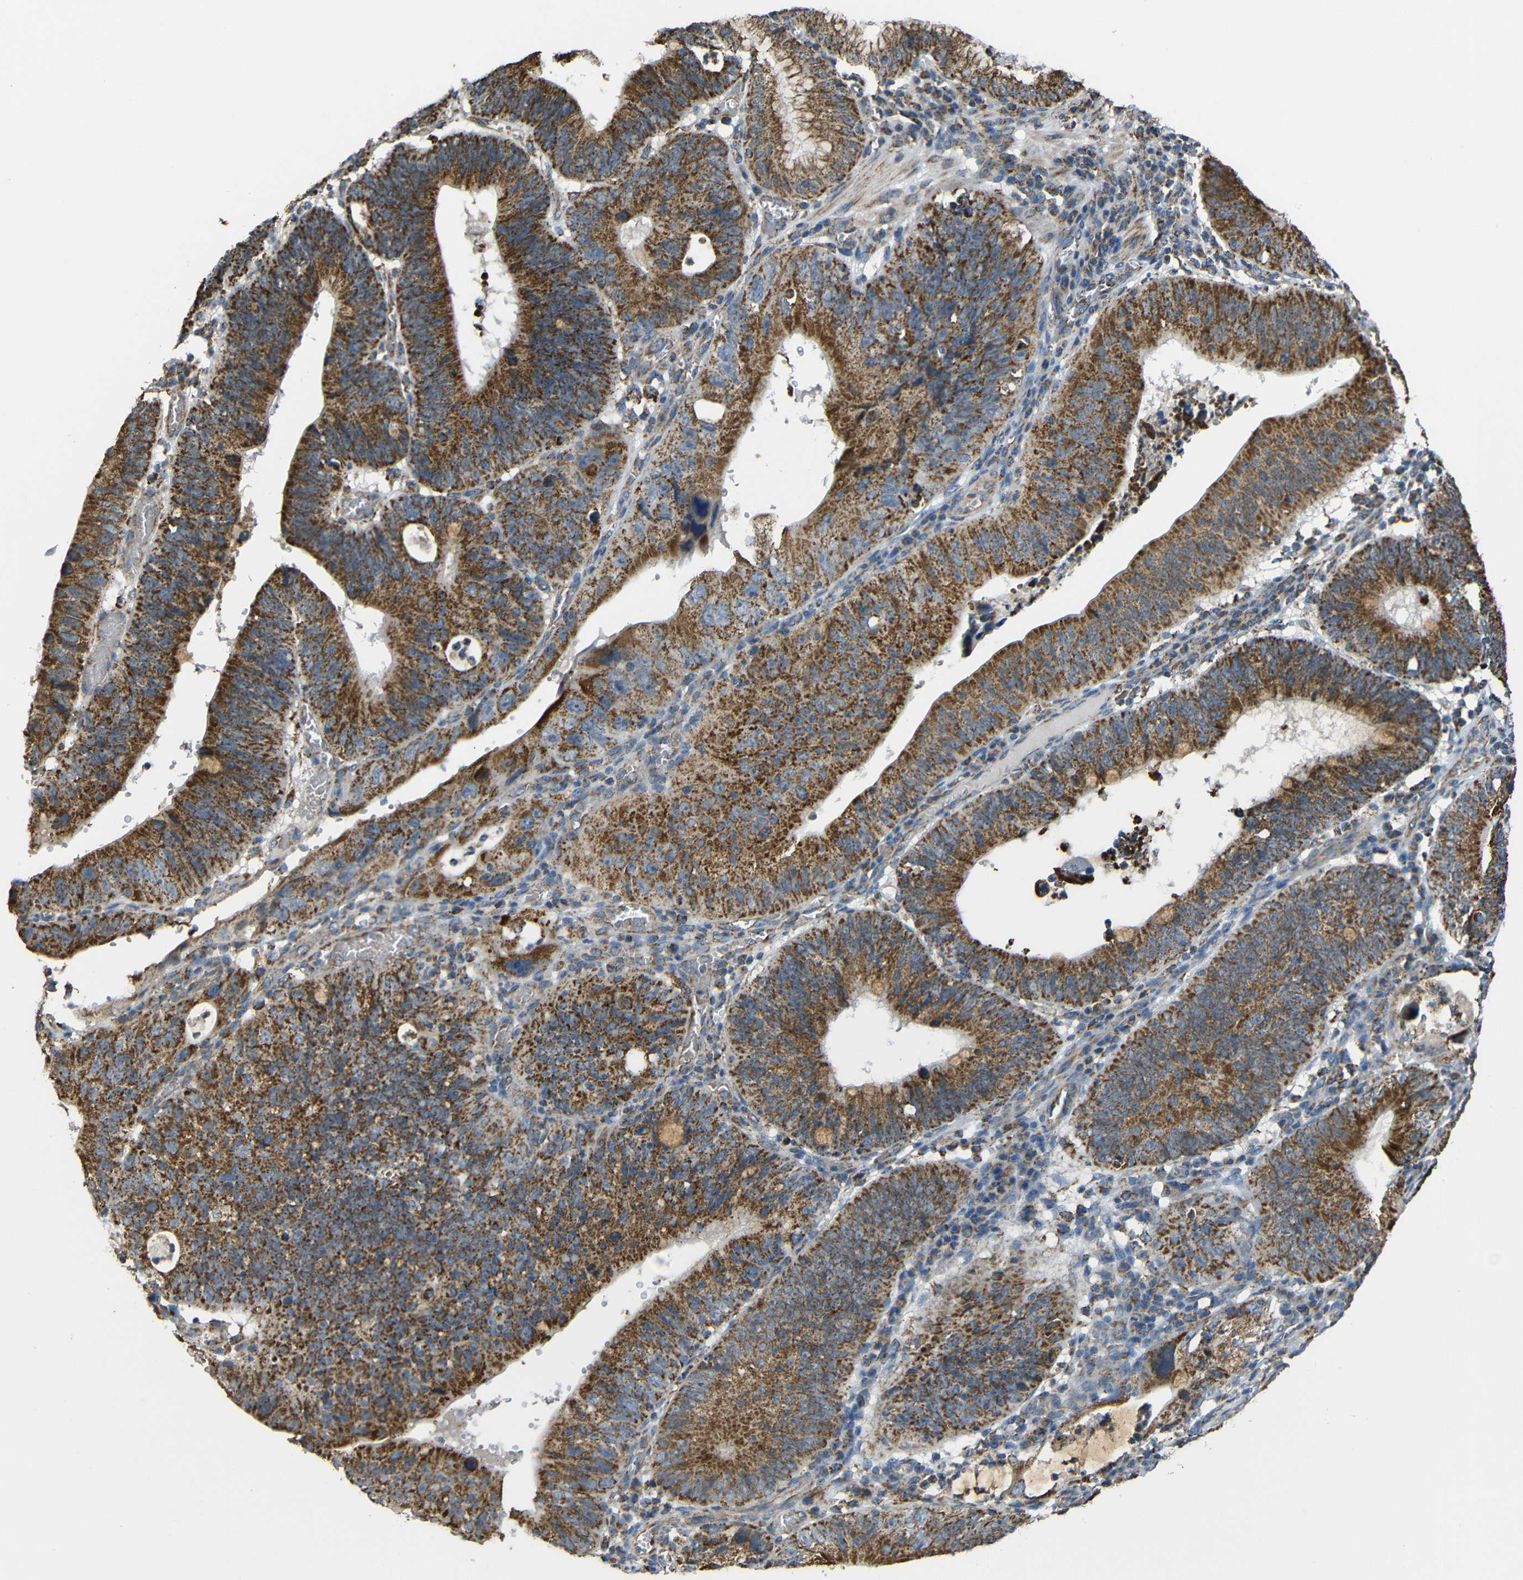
{"staining": {"intensity": "moderate", "quantity": ">75%", "location": "cytoplasmic/membranous"}, "tissue": "stomach cancer", "cell_type": "Tumor cells", "image_type": "cancer", "snomed": [{"axis": "morphology", "description": "Adenocarcinoma, NOS"}, {"axis": "topography", "description": "Stomach"}], "caption": "Immunohistochemistry (IHC) micrograph of human stomach cancer stained for a protein (brown), which shows medium levels of moderate cytoplasmic/membranous positivity in approximately >75% of tumor cells.", "gene": "NR3C2", "patient": {"sex": "male", "age": 59}}